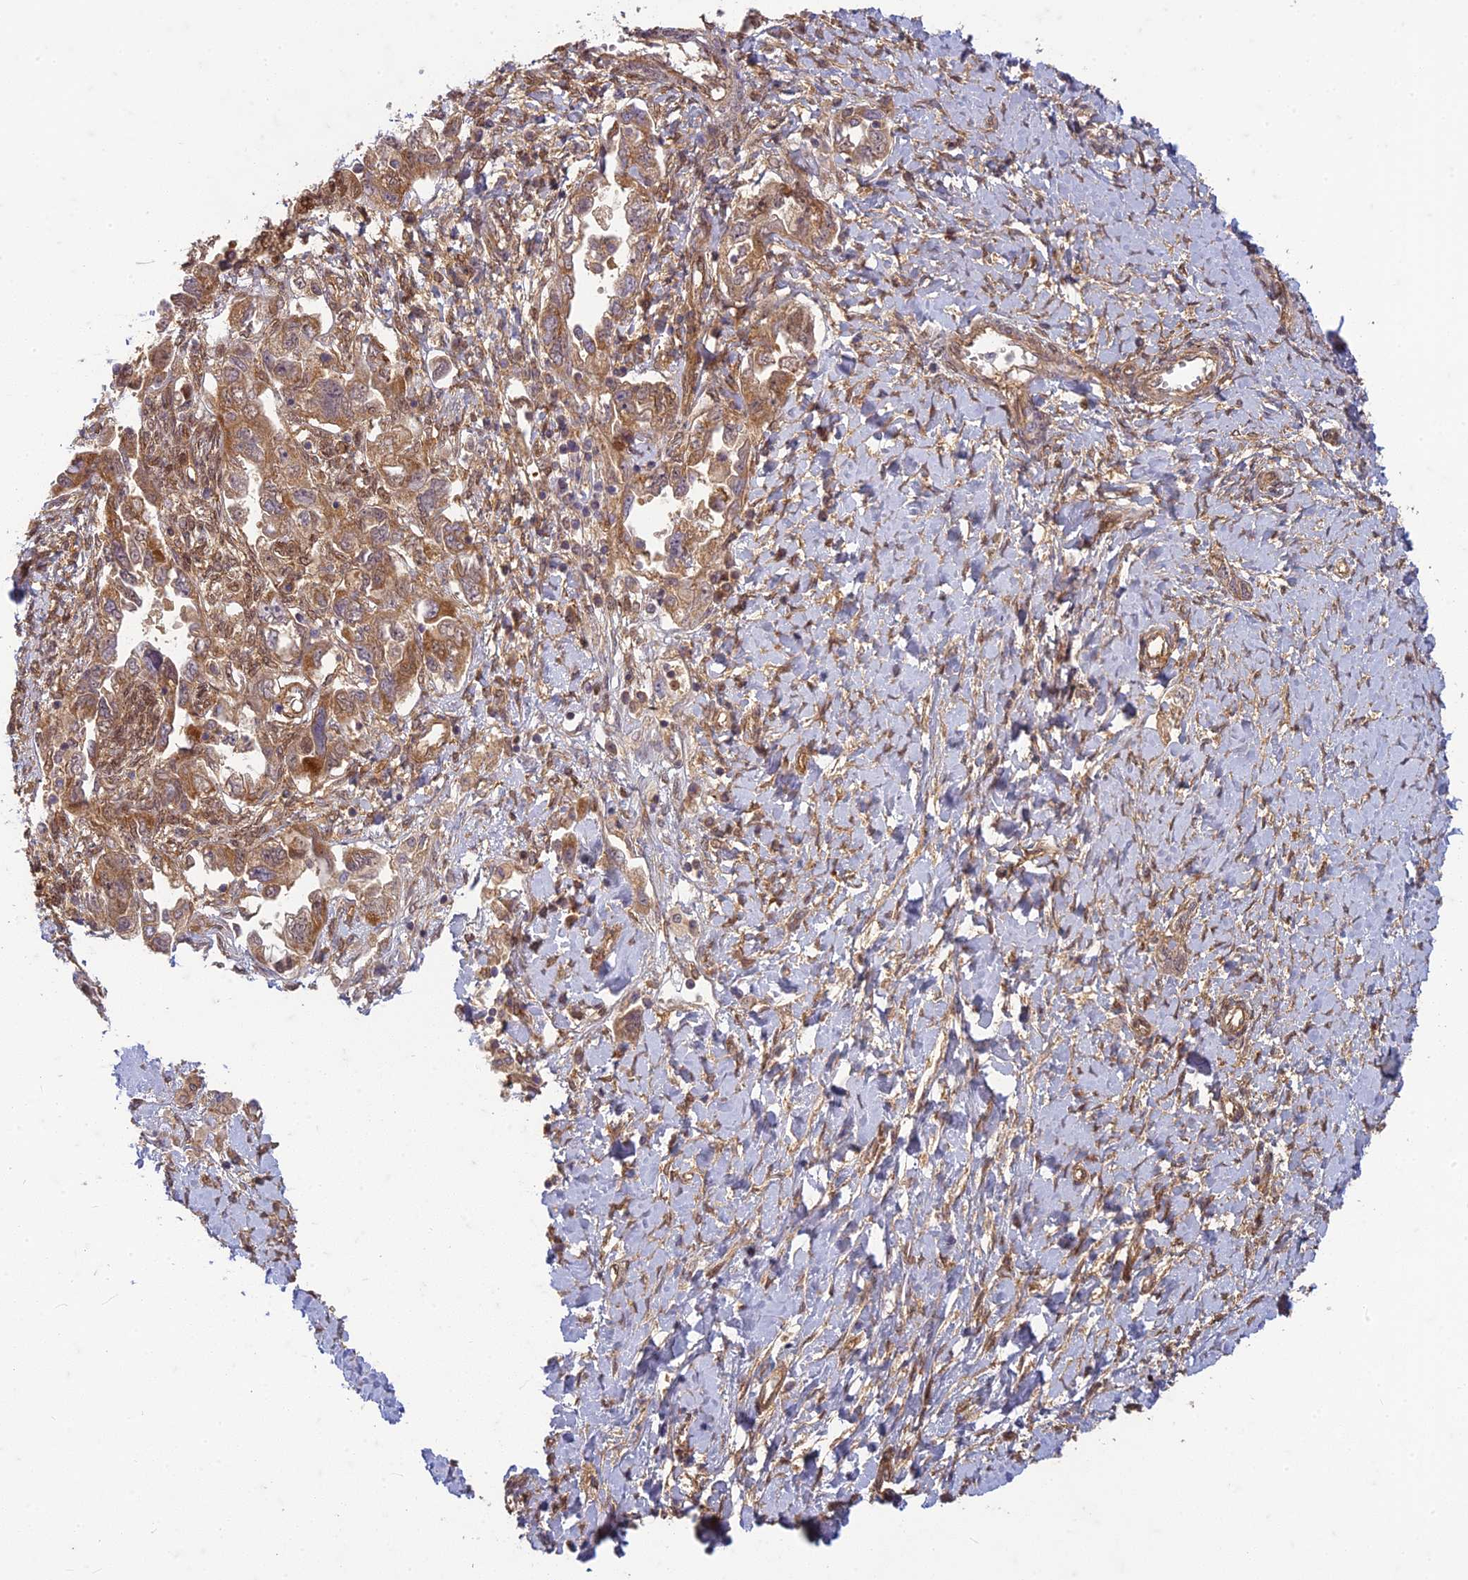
{"staining": {"intensity": "moderate", "quantity": ">75%", "location": "cytoplasmic/membranous"}, "tissue": "ovarian cancer", "cell_type": "Tumor cells", "image_type": "cancer", "snomed": [{"axis": "morphology", "description": "Carcinoma, NOS"}, {"axis": "morphology", "description": "Cystadenocarcinoma, serous, NOS"}, {"axis": "topography", "description": "Ovary"}], "caption": "This is an image of immunohistochemistry (IHC) staining of carcinoma (ovarian), which shows moderate positivity in the cytoplasmic/membranous of tumor cells.", "gene": "TCF25", "patient": {"sex": "female", "age": 69}}